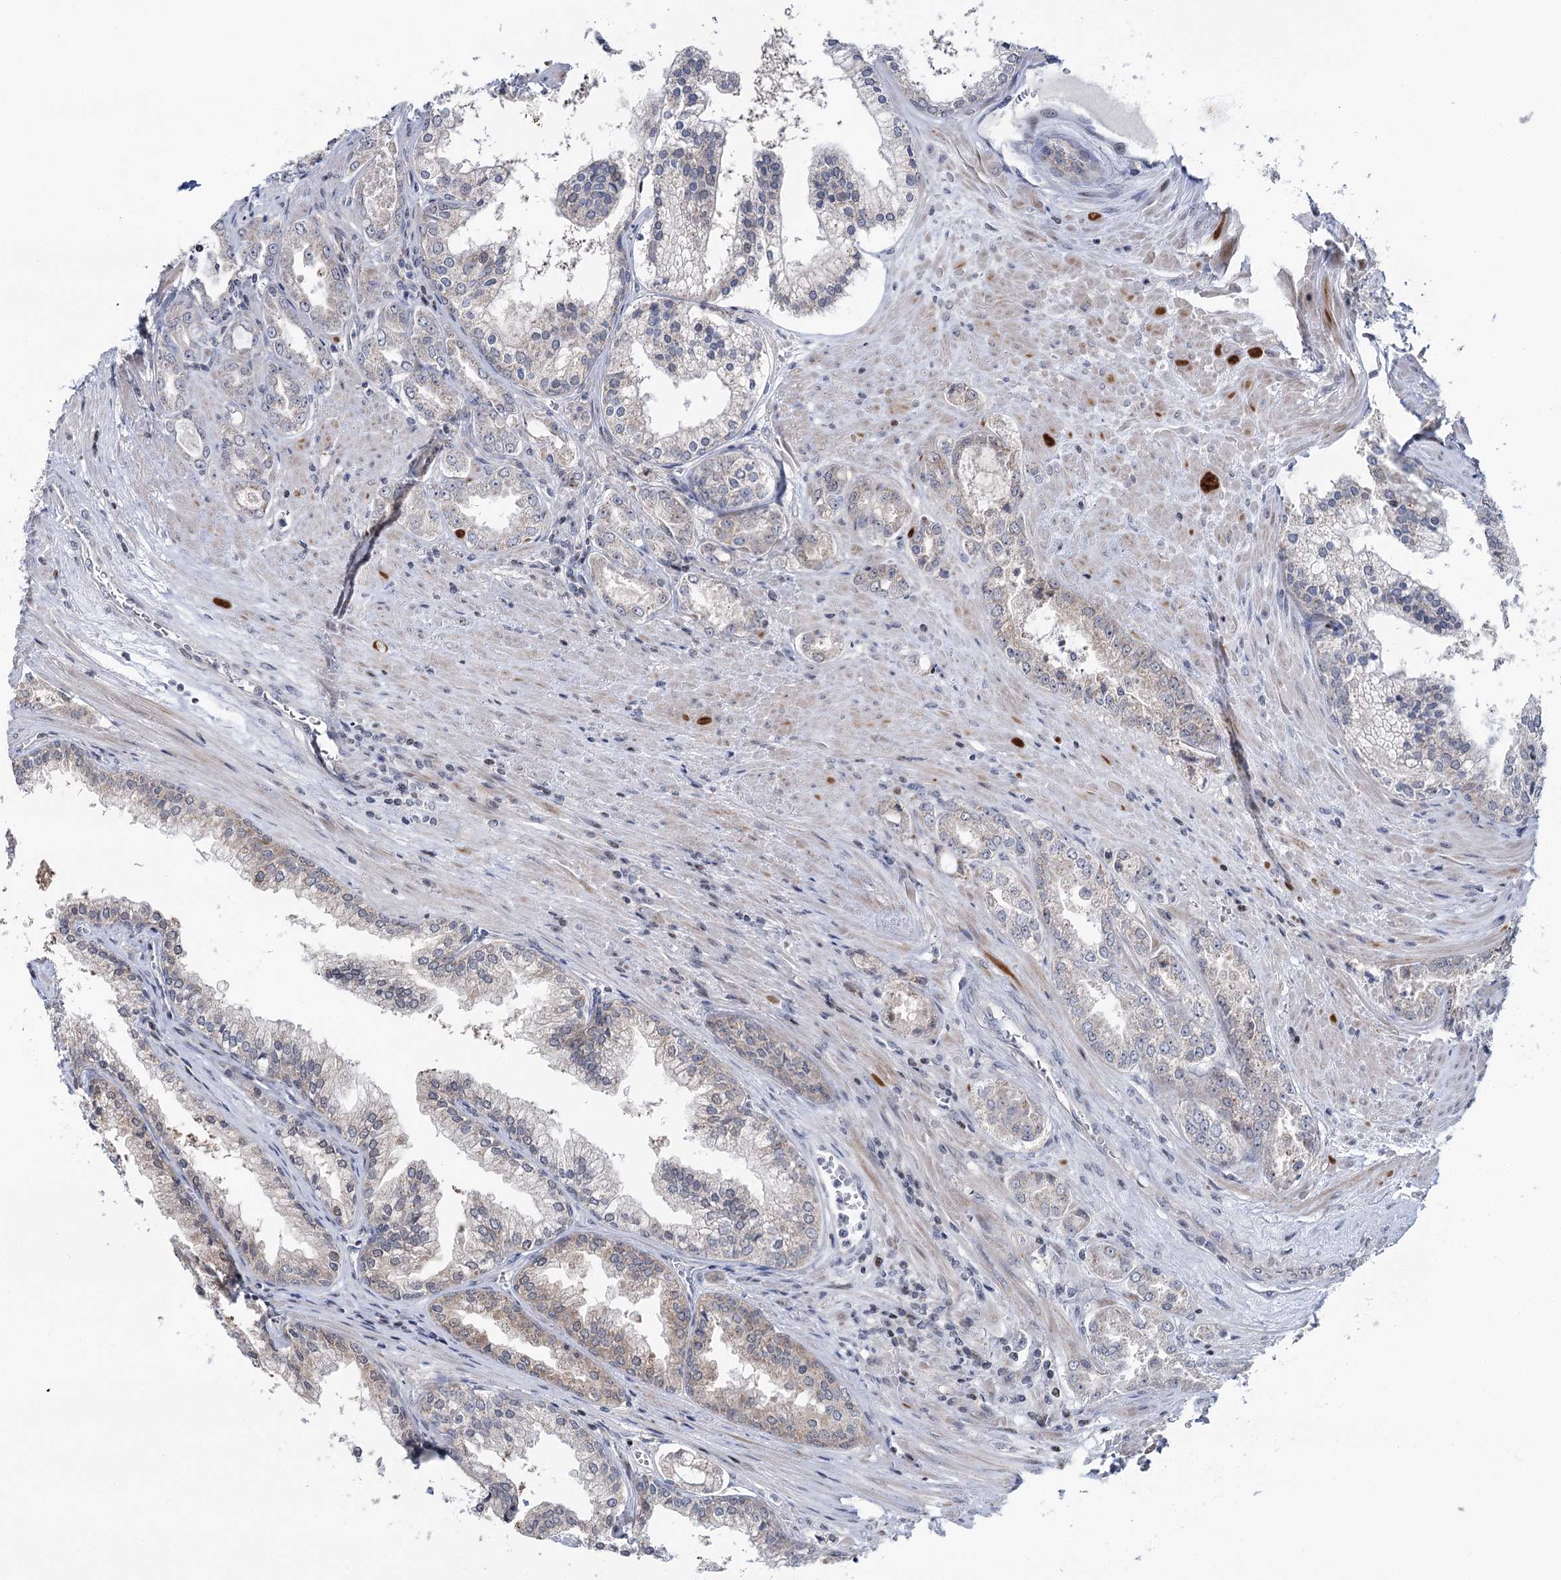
{"staining": {"intensity": "negative", "quantity": "none", "location": "none"}, "tissue": "prostate cancer", "cell_type": "Tumor cells", "image_type": "cancer", "snomed": [{"axis": "morphology", "description": "Adenocarcinoma, High grade"}, {"axis": "topography", "description": "Prostate"}], "caption": "Image shows no significant protein expression in tumor cells of prostate cancer.", "gene": "PTGR1", "patient": {"sex": "male", "age": 72}}